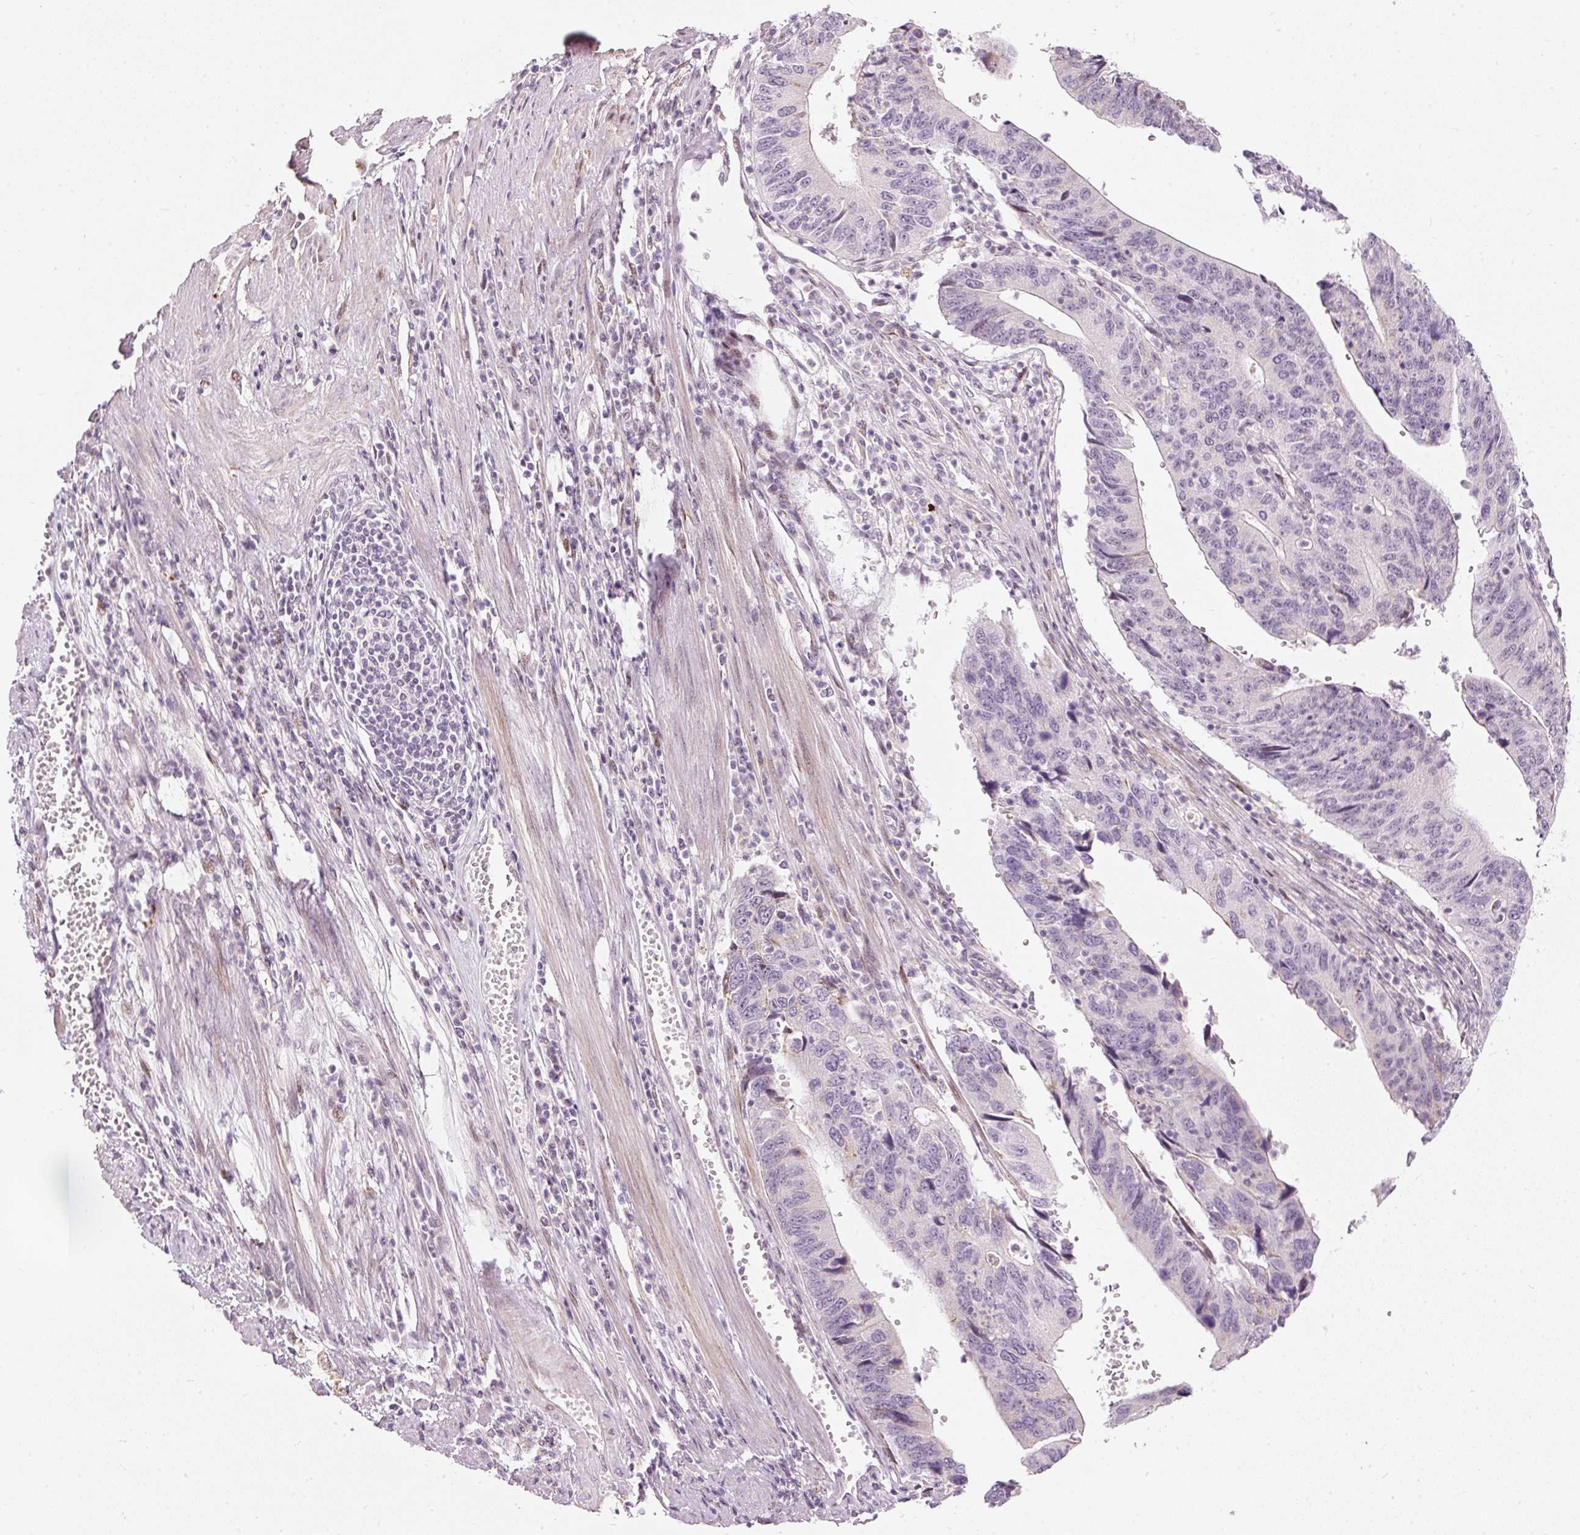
{"staining": {"intensity": "negative", "quantity": "none", "location": "none"}, "tissue": "stomach cancer", "cell_type": "Tumor cells", "image_type": "cancer", "snomed": [{"axis": "morphology", "description": "Adenocarcinoma, NOS"}, {"axis": "topography", "description": "Stomach"}], "caption": "DAB immunohistochemical staining of human stomach cancer (adenocarcinoma) reveals no significant expression in tumor cells.", "gene": "RNF39", "patient": {"sex": "male", "age": 59}}